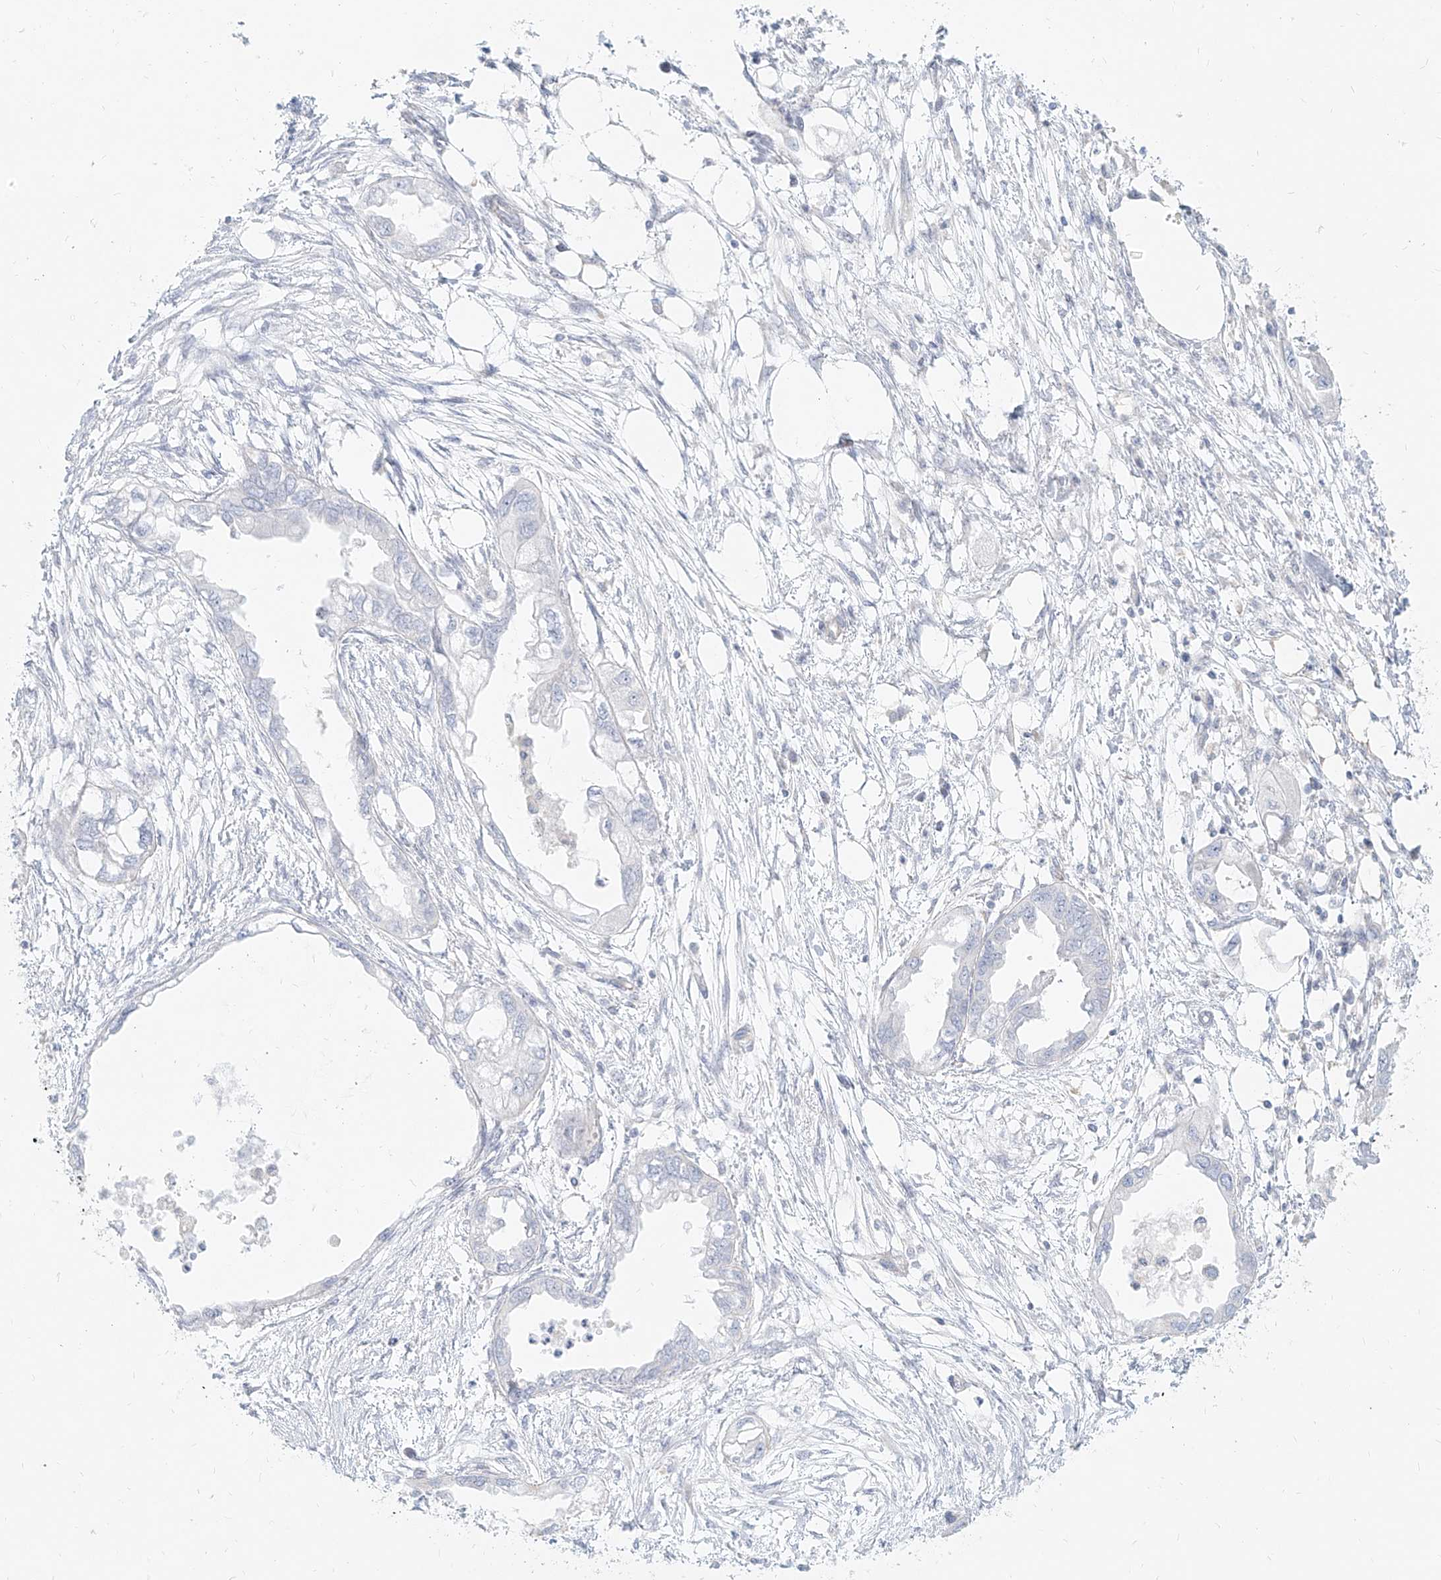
{"staining": {"intensity": "negative", "quantity": "none", "location": "none"}, "tissue": "endometrial cancer", "cell_type": "Tumor cells", "image_type": "cancer", "snomed": [{"axis": "morphology", "description": "Adenocarcinoma, NOS"}, {"axis": "morphology", "description": "Adenocarcinoma, metastatic, NOS"}, {"axis": "topography", "description": "Adipose tissue"}, {"axis": "topography", "description": "Endometrium"}], "caption": "This is a histopathology image of immunohistochemistry staining of endometrial cancer (metastatic adenocarcinoma), which shows no positivity in tumor cells. (DAB (3,3'-diaminobenzidine) immunohistochemistry (IHC) visualized using brightfield microscopy, high magnification).", "gene": "ITPKB", "patient": {"sex": "female", "age": 67}}